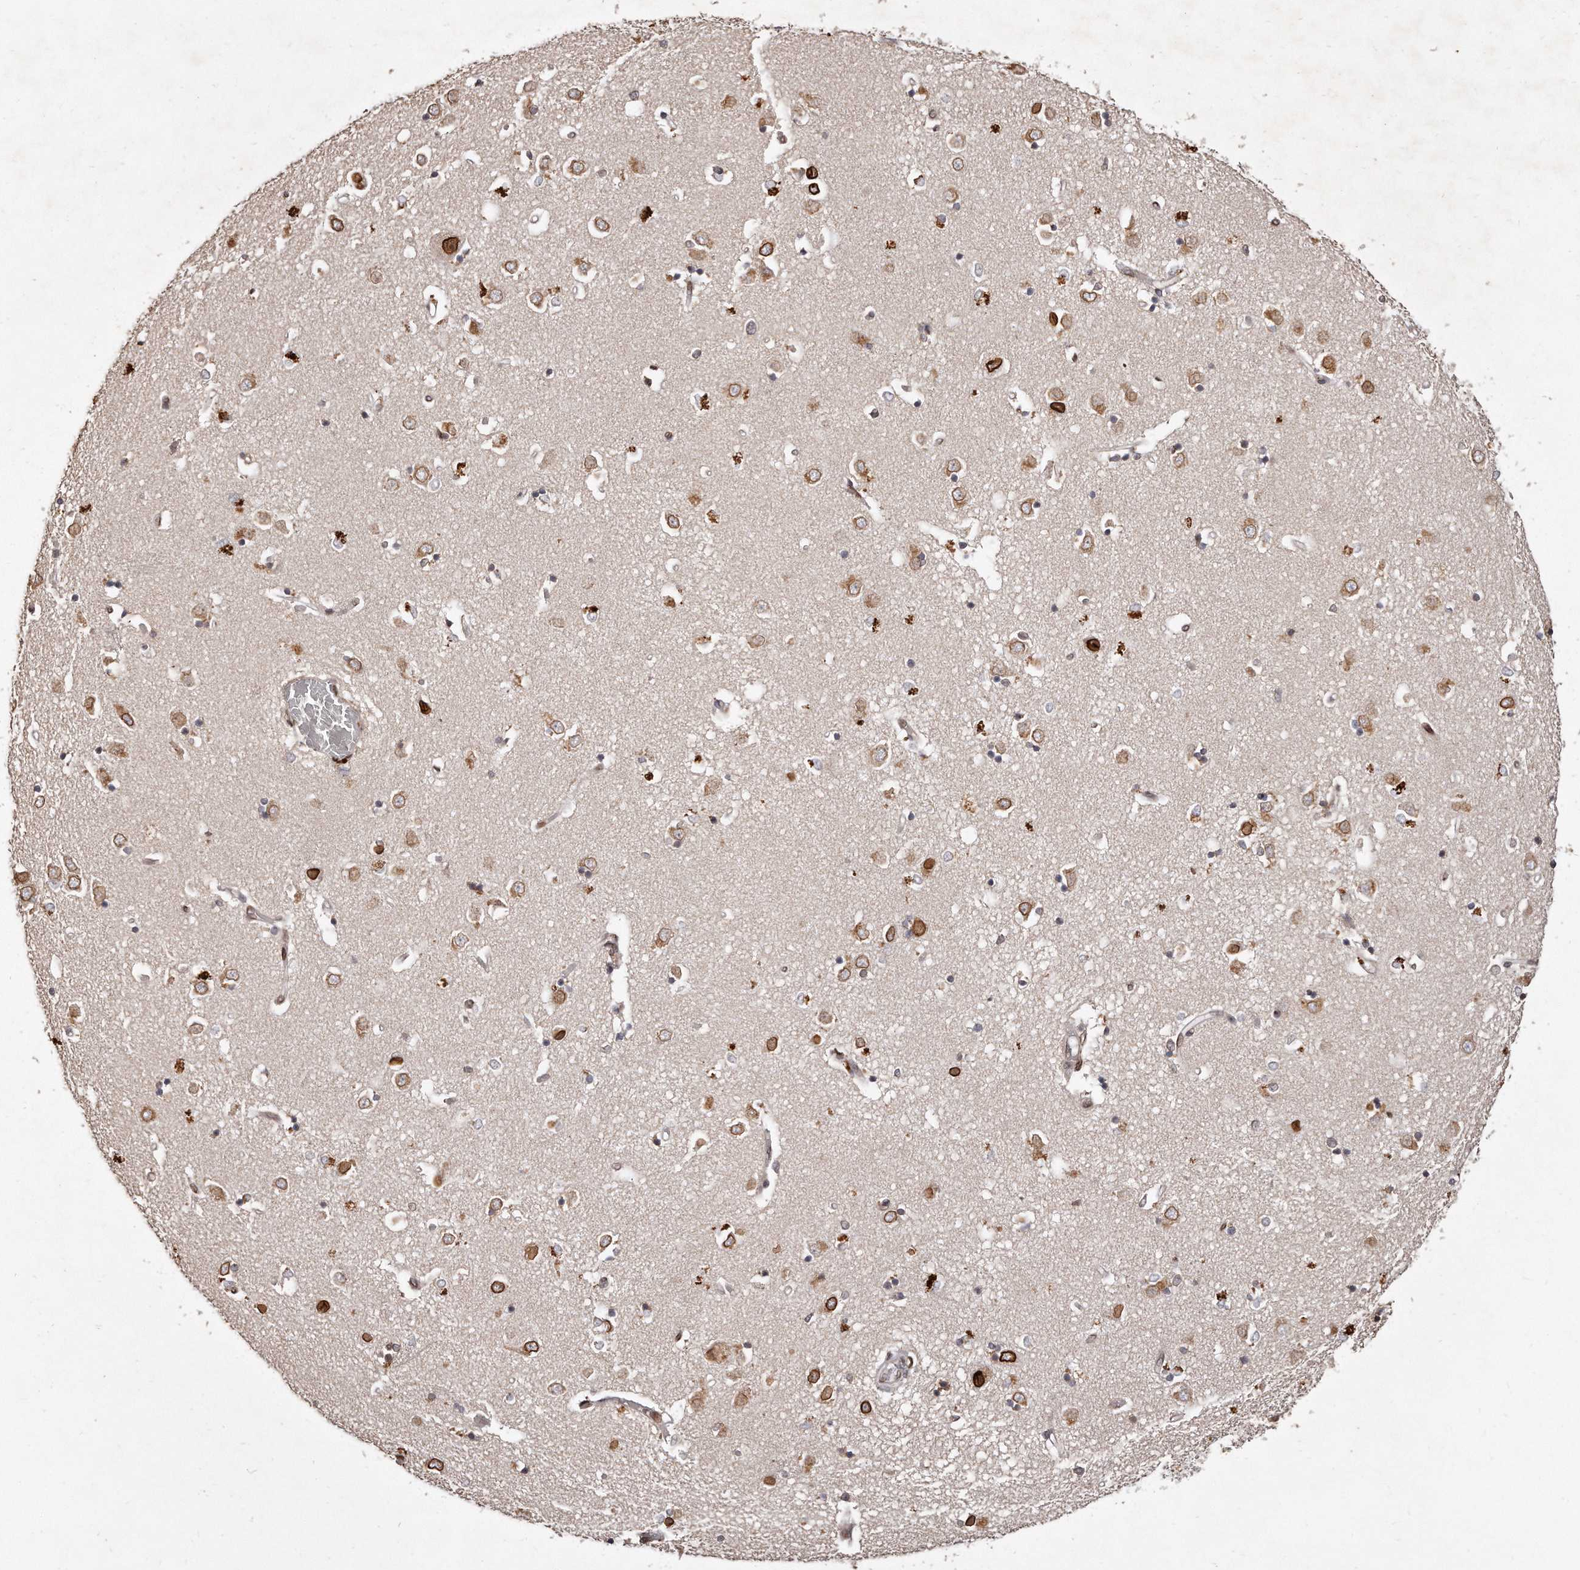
{"staining": {"intensity": "moderate", "quantity": "25%-75%", "location": "nuclear"}, "tissue": "caudate", "cell_type": "Glial cells", "image_type": "normal", "snomed": [{"axis": "morphology", "description": "Normal tissue, NOS"}, {"axis": "topography", "description": "Lateral ventricle wall"}], "caption": "IHC micrograph of normal caudate: caudate stained using immunohistochemistry displays medium levels of moderate protein expression localized specifically in the nuclear of glial cells, appearing as a nuclear brown color.", "gene": "HASPIN", "patient": {"sex": "male", "age": 45}}